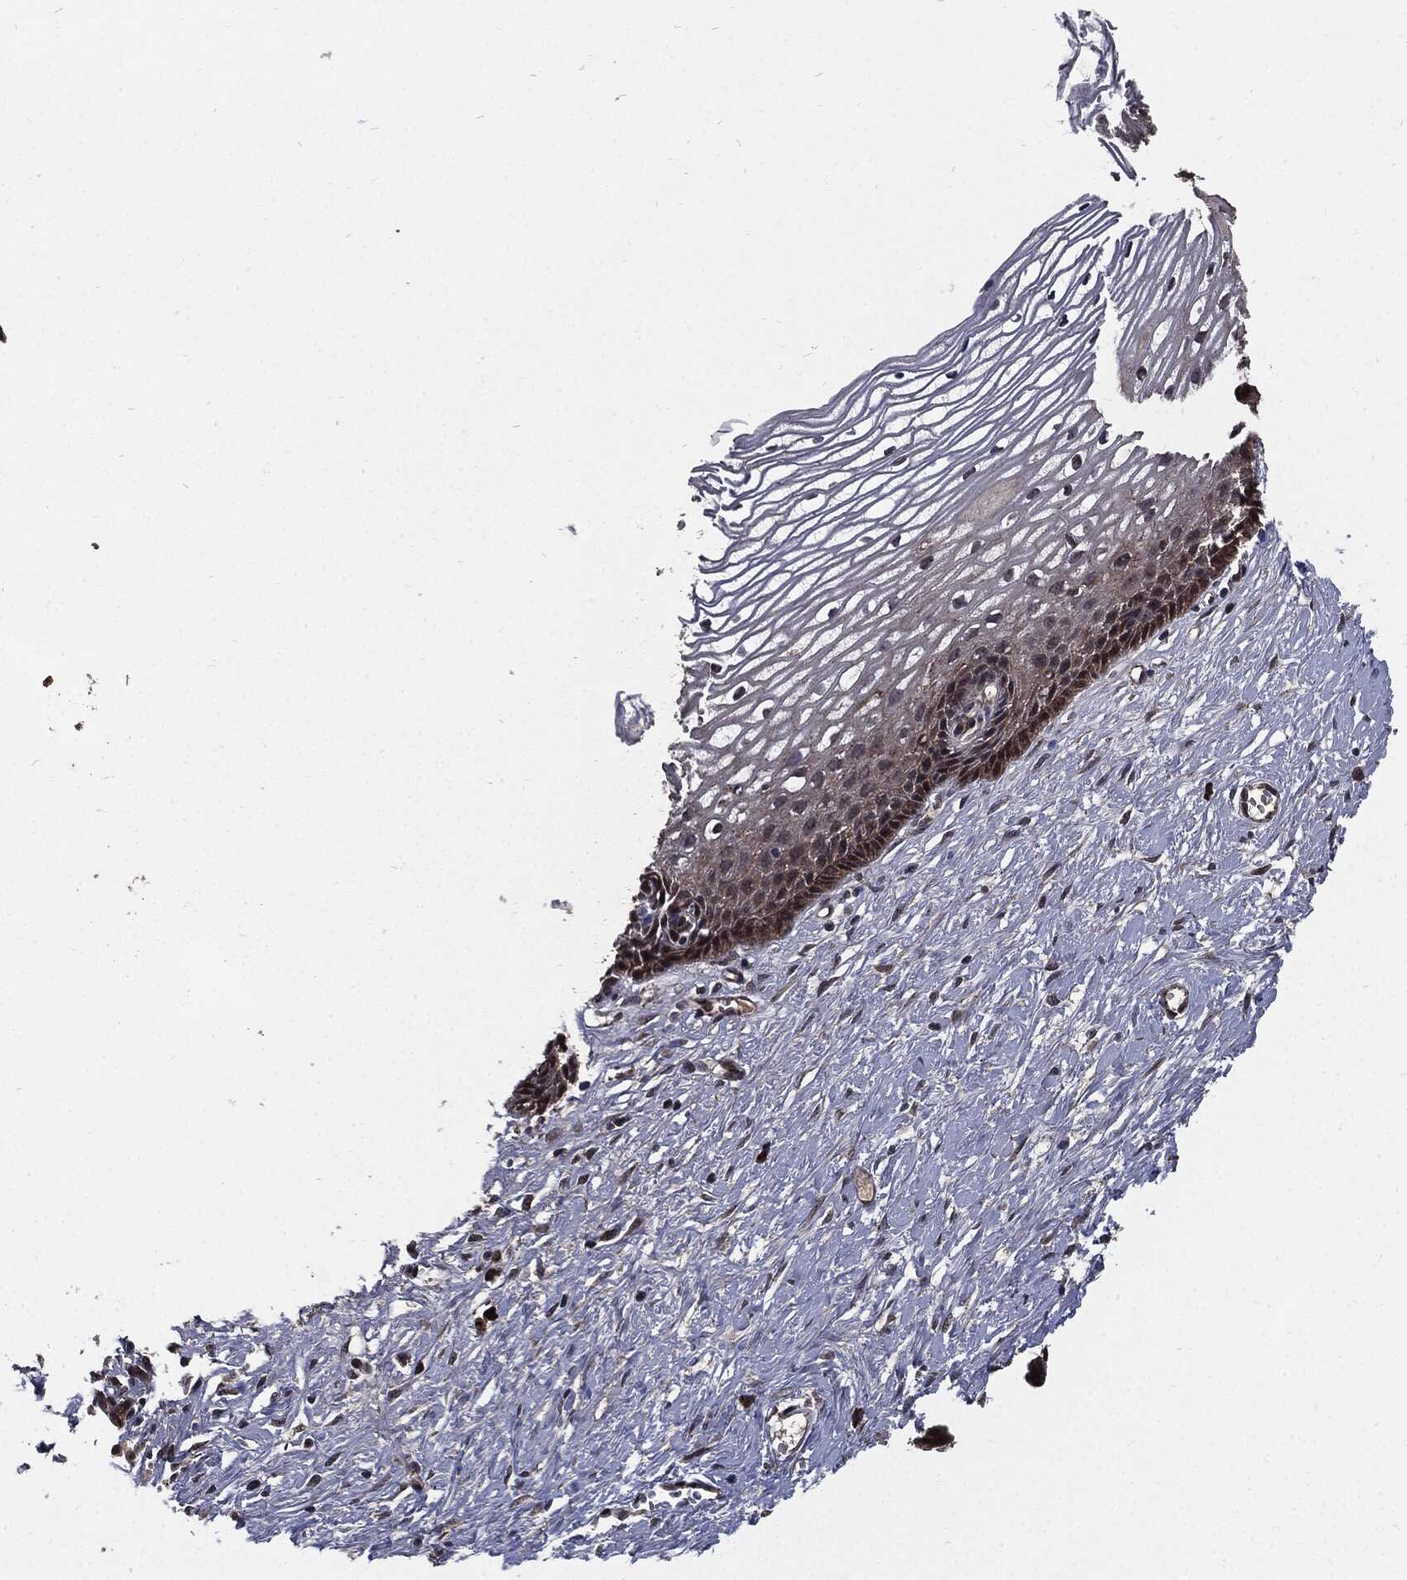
{"staining": {"intensity": "moderate", "quantity": "<25%", "location": "cytoplasmic/membranous"}, "tissue": "cervix", "cell_type": "Squamous epithelial cells", "image_type": "normal", "snomed": [{"axis": "morphology", "description": "Normal tissue, NOS"}, {"axis": "topography", "description": "Cervix"}], "caption": "Immunohistochemistry image of normal cervix: human cervix stained using IHC demonstrates low levels of moderate protein expression localized specifically in the cytoplasmic/membranous of squamous epithelial cells, appearing as a cytoplasmic/membranous brown color.", "gene": "PTPA", "patient": {"sex": "female", "age": 40}}